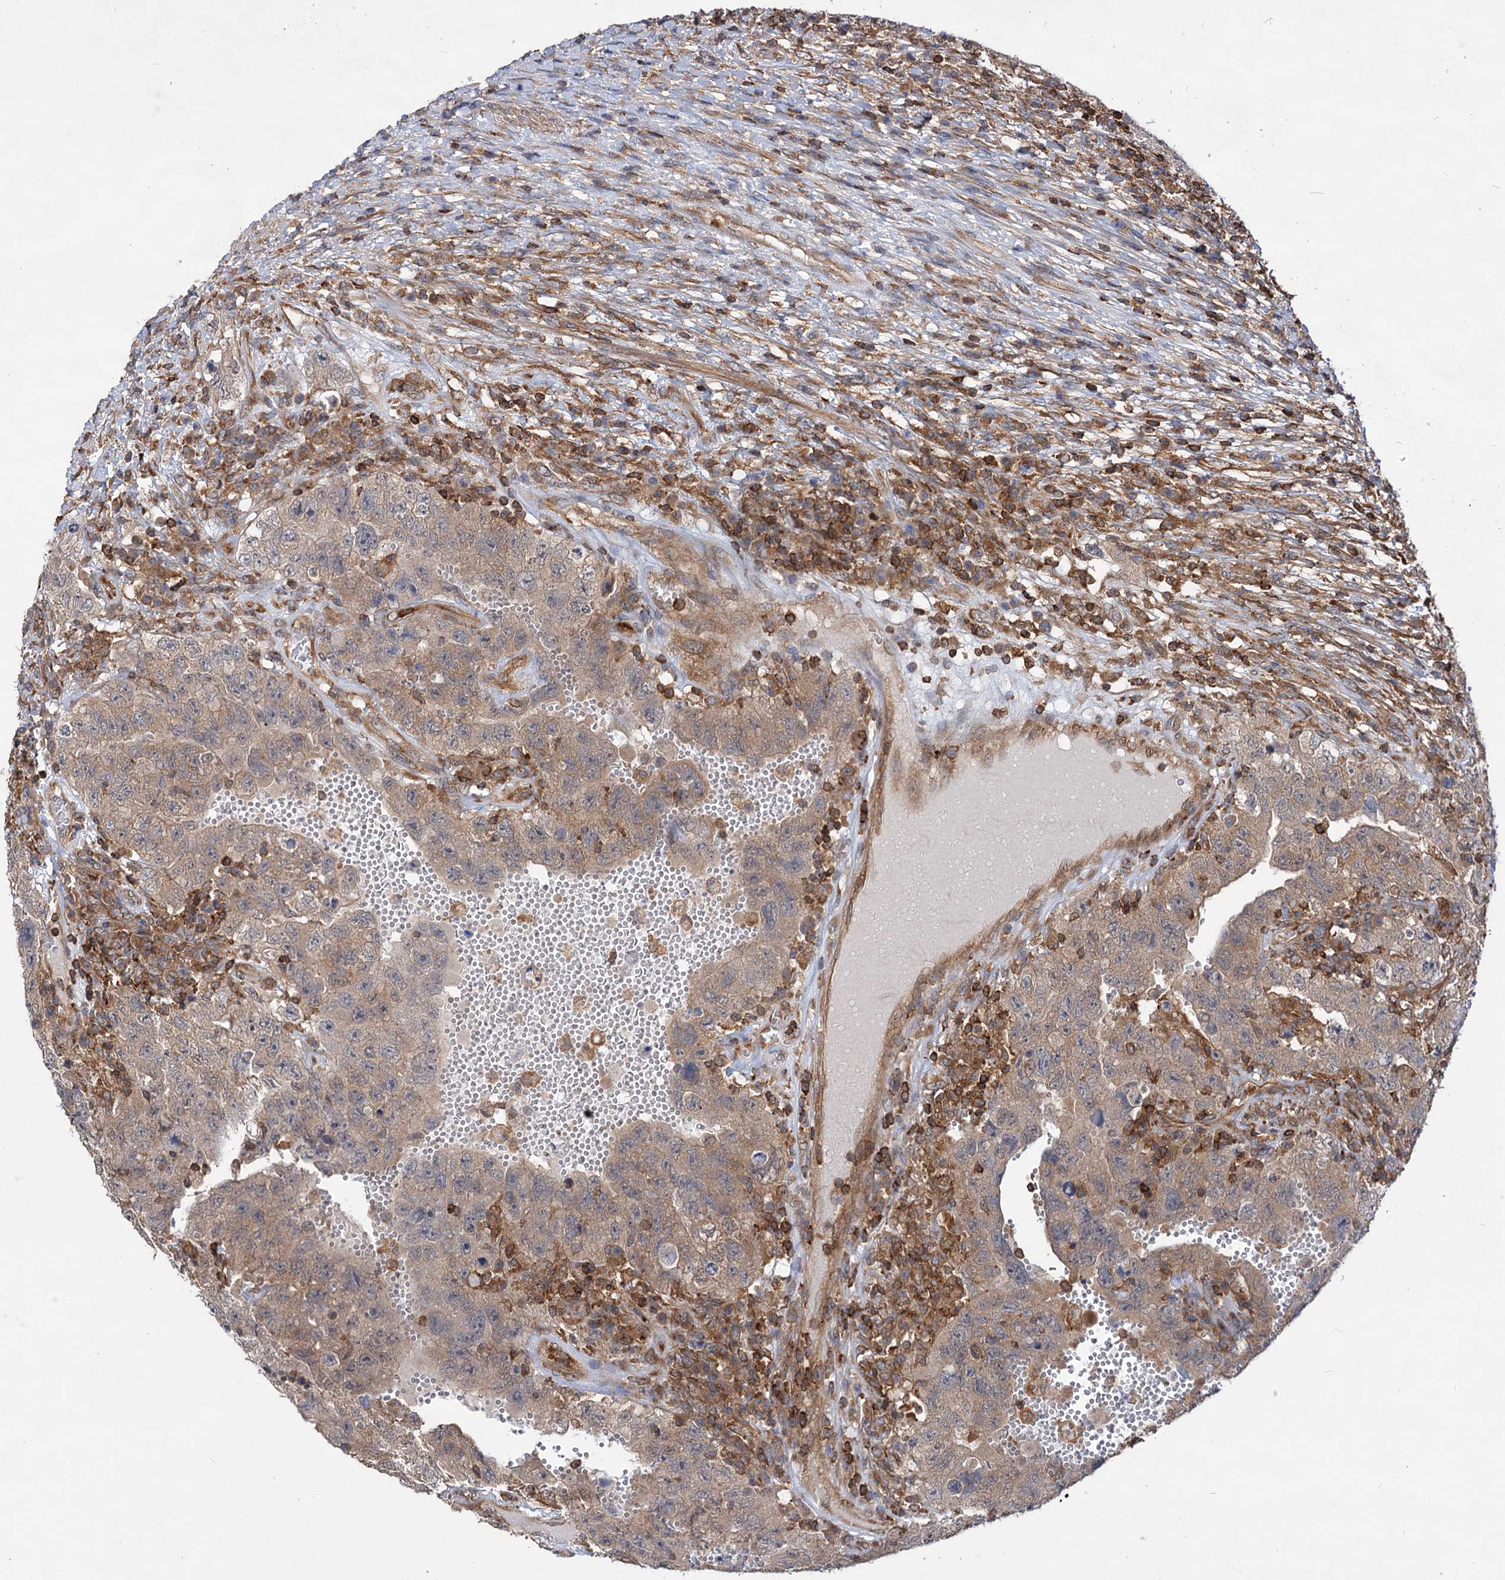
{"staining": {"intensity": "weak", "quantity": "25%-75%", "location": "cytoplasmic/membranous"}, "tissue": "testis cancer", "cell_type": "Tumor cells", "image_type": "cancer", "snomed": [{"axis": "morphology", "description": "Carcinoma, Embryonal, NOS"}, {"axis": "topography", "description": "Testis"}], "caption": "Brown immunohistochemical staining in testis embryonal carcinoma reveals weak cytoplasmic/membranous staining in approximately 25%-75% of tumor cells.", "gene": "PACS1", "patient": {"sex": "male", "age": 26}}